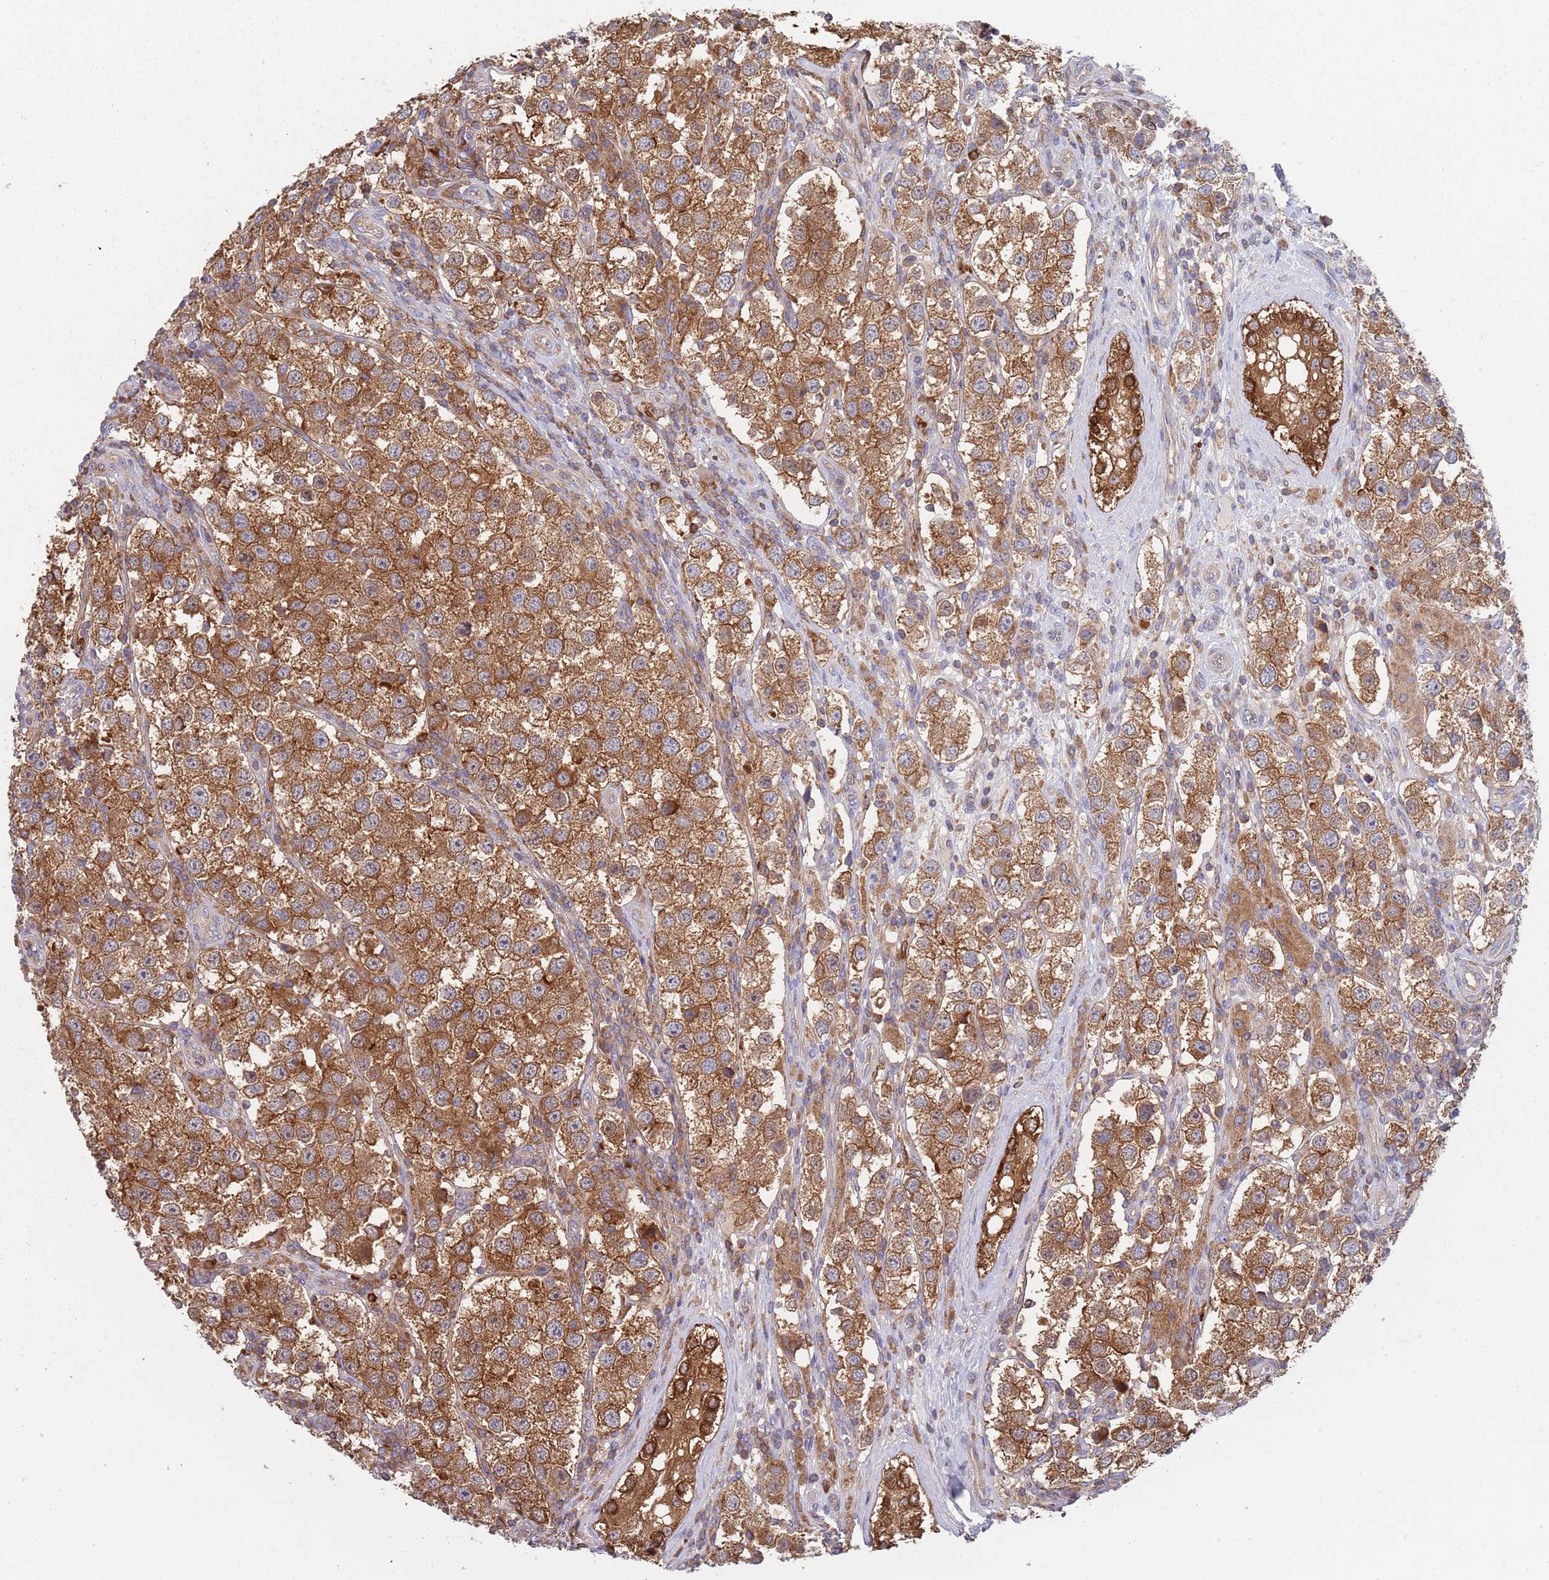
{"staining": {"intensity": "moderate", "quantity": ">75%", "location": "cytoplasmic/membranous"}, "tissue": "testis cancer", "cell_type": "Tumor cells", "image_type": "cancer", "snomed": [{"axis": "morphology", "description": "Seminoma, NOS"}, {"axis": "topography", "description": "Testis"}], "caption": "Brown immunohistochemical staining in human testis seminoma exhibits moderate cytoplasmic/membranous staining in approximately >75% of tumor cells.", "gene": "GDI2", "patient": {"sex": "male", "age": 37}}